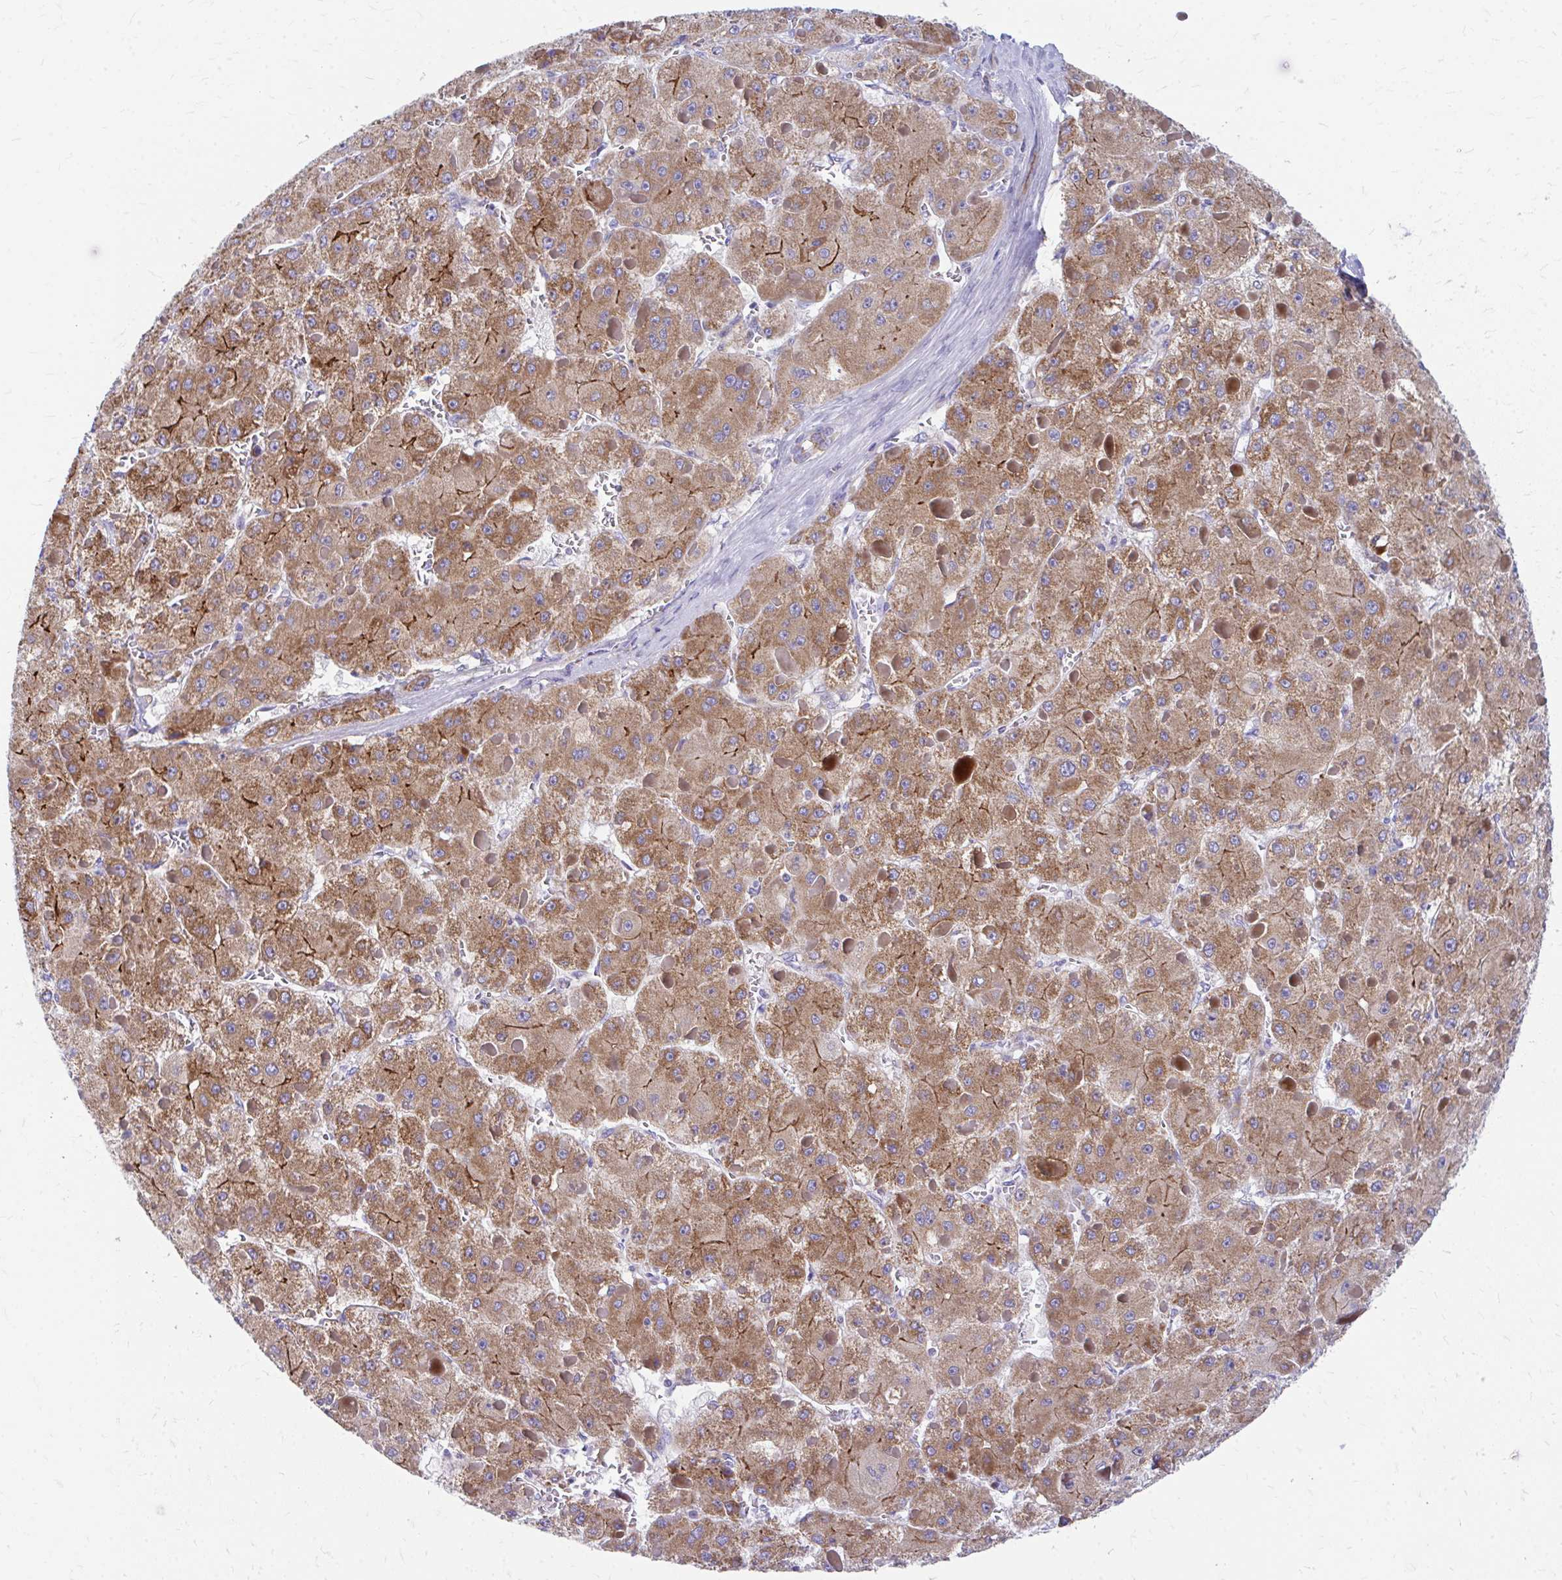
{"staining": {"intensity": "moderate", "quantity": ">75%", "location": "cytoplasmic/membranous"}, "tissue": "liver cancer", "cell_type": "Tumor cells", "image_type": "cancer", "snomed": [{"axis": "morphology", "description": "Carcinoma, Hepatocellular, NOS"}, {"axis": "topography", "description": "Liver"}], "caption": "Human liver cancer (hepatocellular carcinoma) stained with a brown dye reveals moderate cytoplasmic/membranous positive staining in about >75% of tumor cells.", "gene": "MRPL19", "patient": {"sex": "female", "age": 73}}